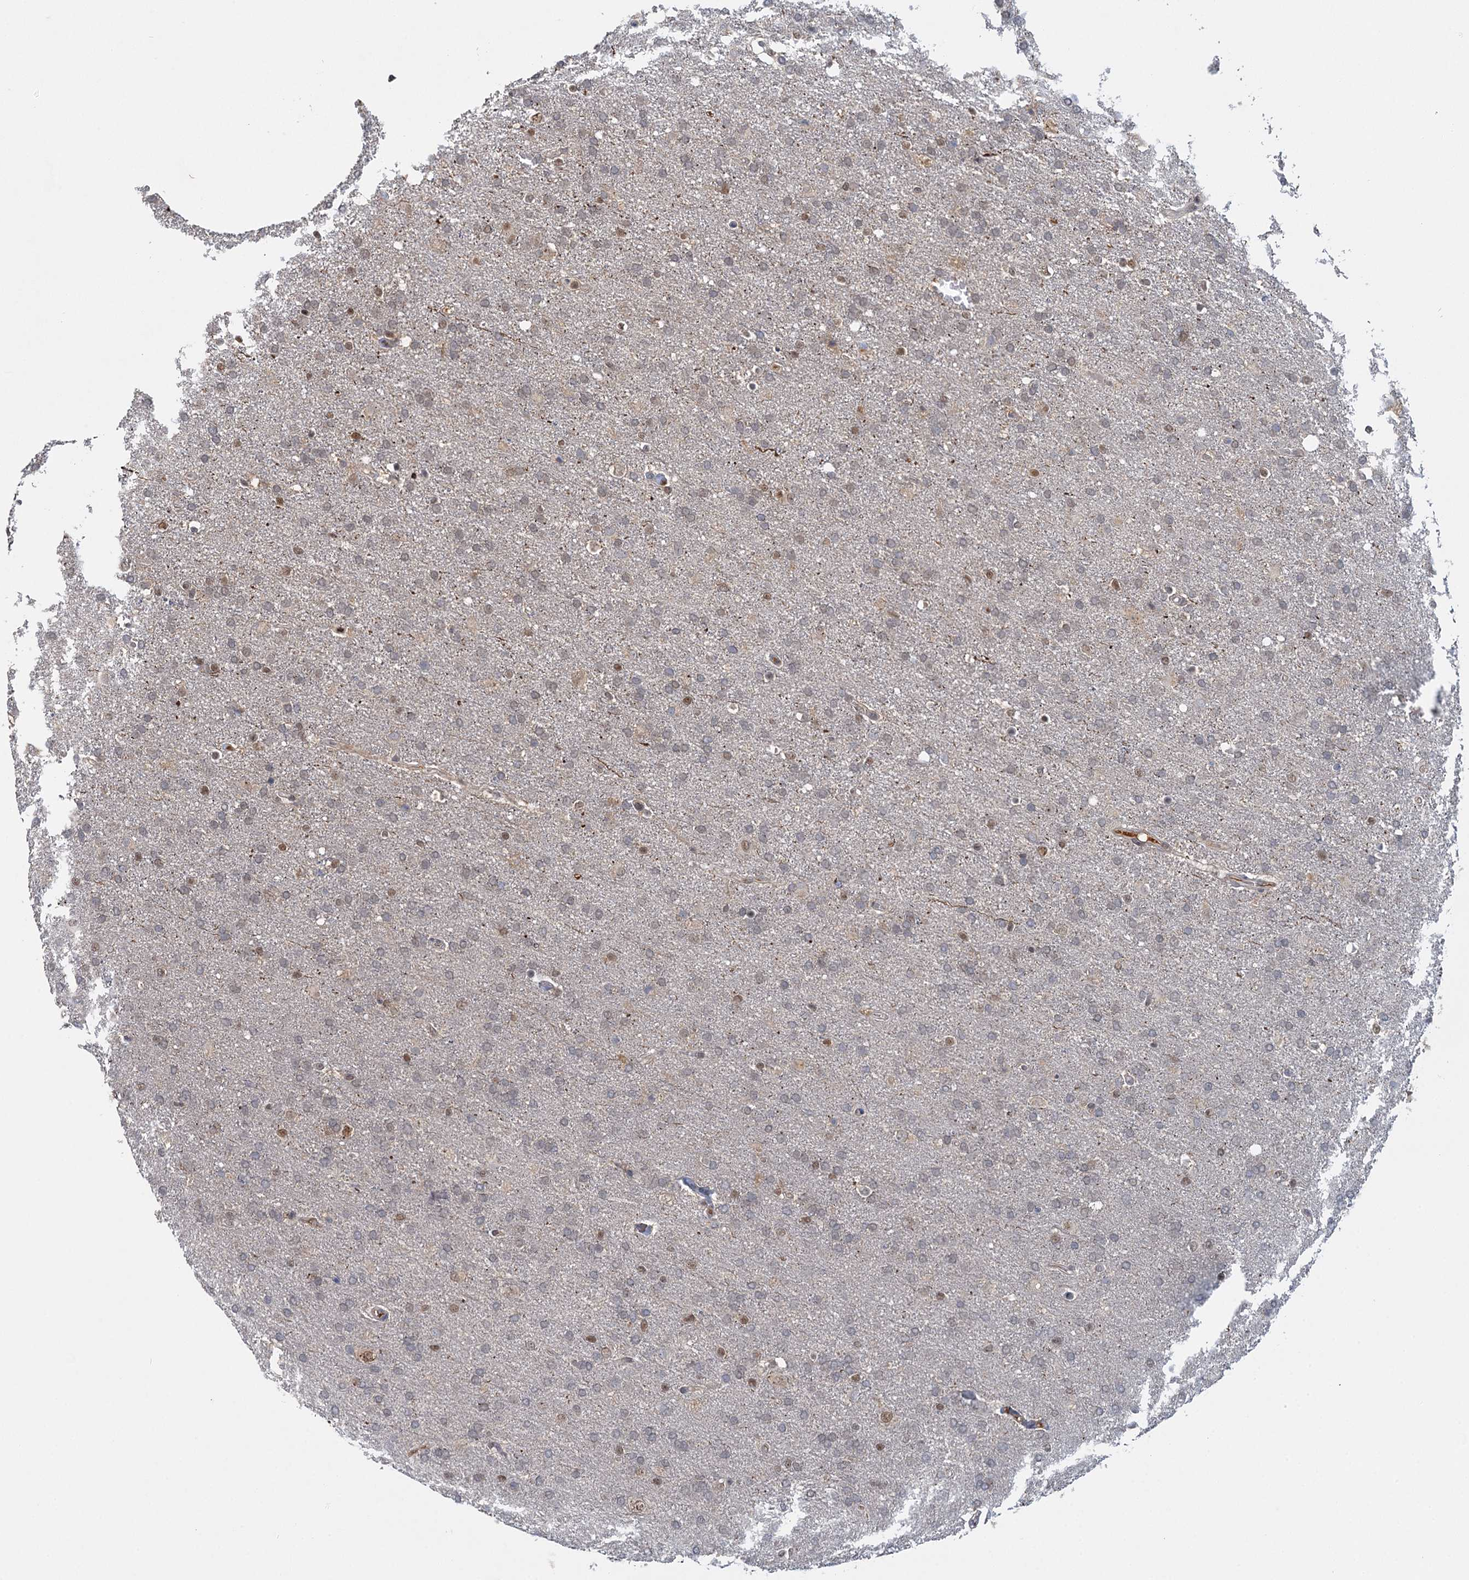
{"staining": {"intensity": "weak", "quantity": "25%-75%", "location": "nuclear"}, "tissue": "glioma", "cell_type": "Tumor cells", "image_type": "cancer", "snomed": [{"axis": "morphology", "description": "Glioma, malignant, High grade"}, {"axis": "topography", "description": "Brain"}], "caption": "Glioma tissue displays weak nuclear positivity in approximately 25%-75% of tumor cells (DAB (3,3'-diaminobenzidine) IHC, brown staining for protein, blue staining for nuclei).", "gene": "GPATCH11", "patient": {"sex": "male", "age": 72}}